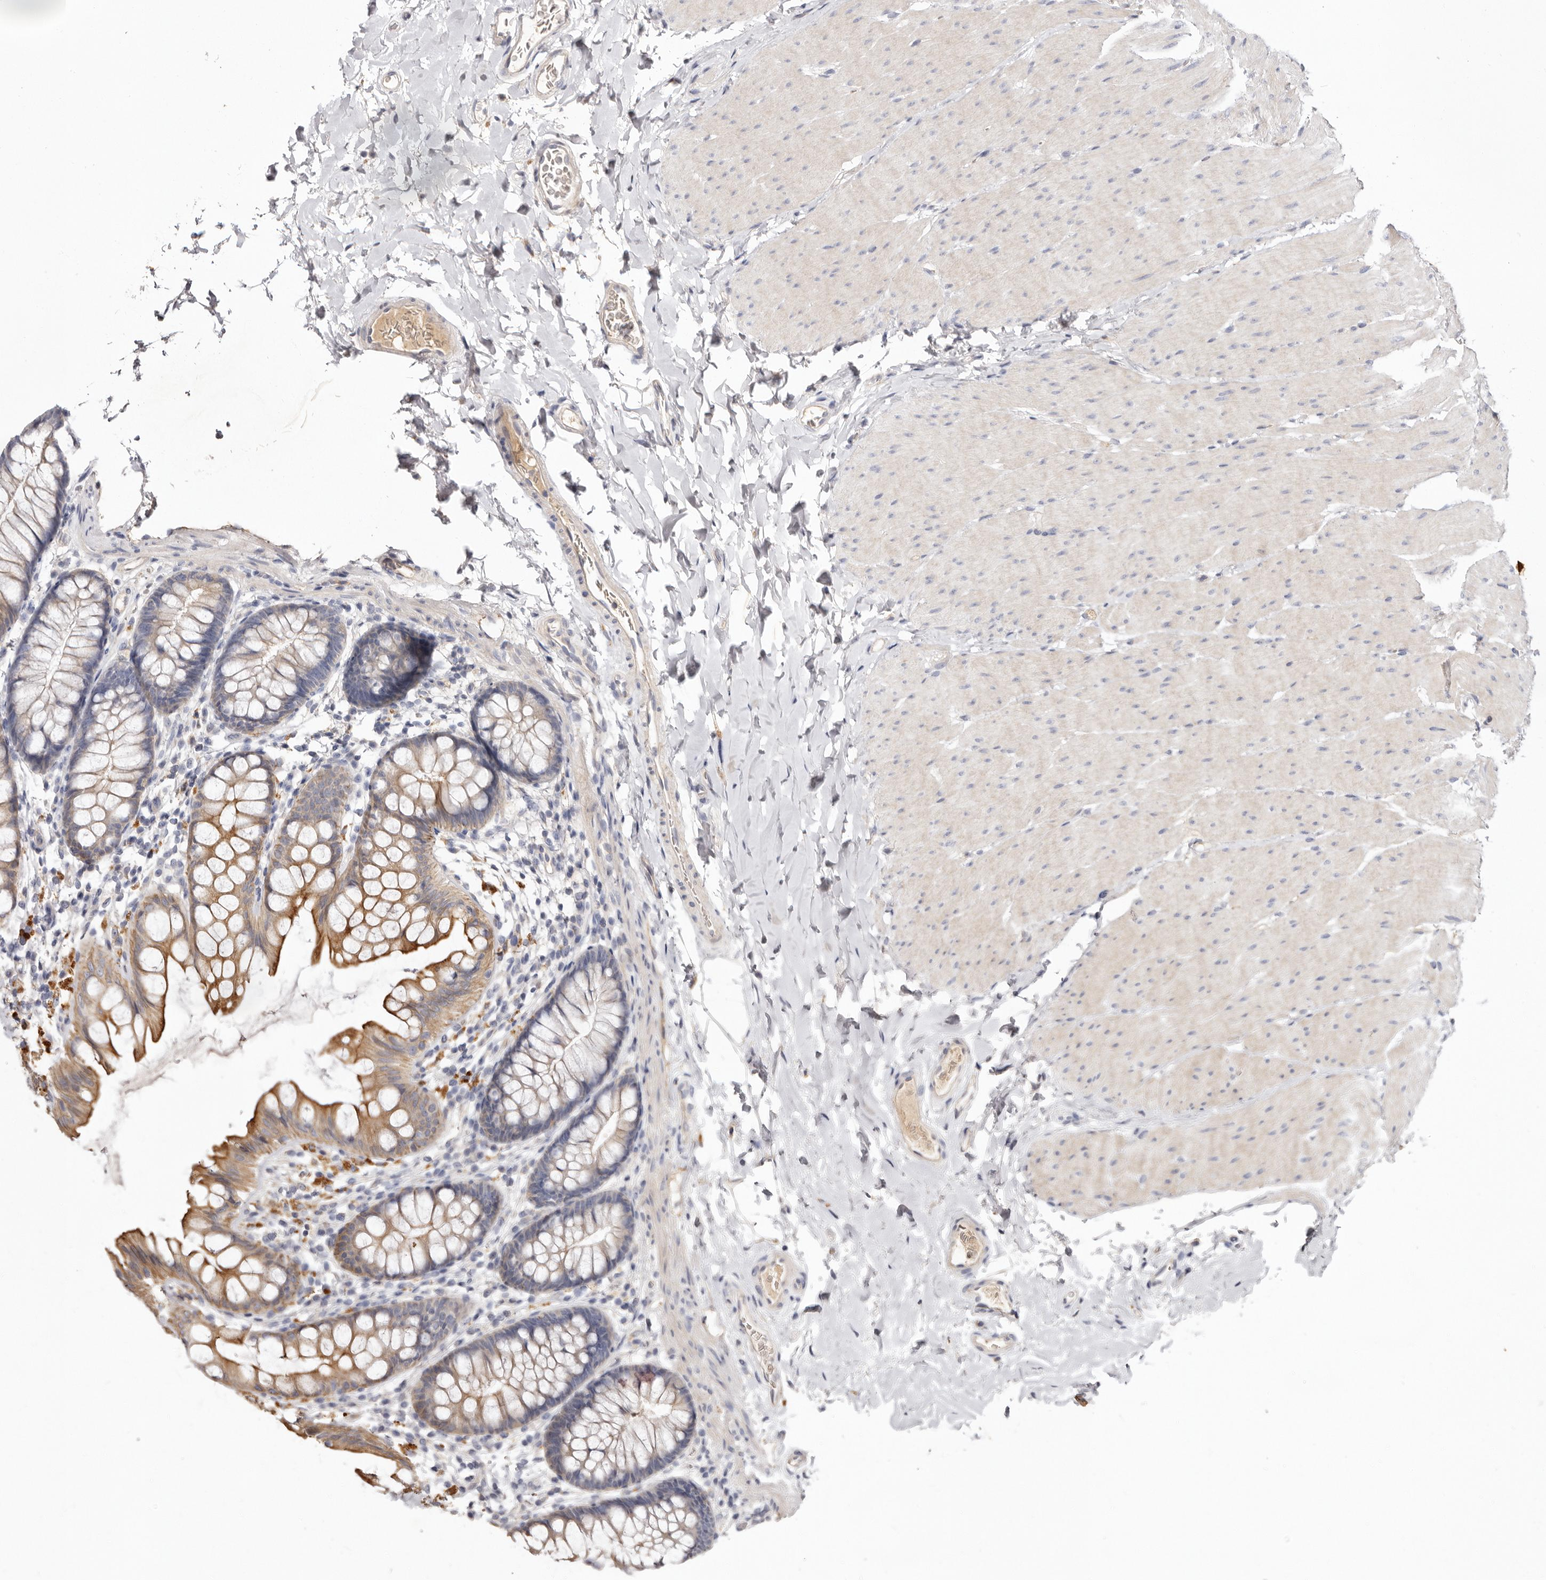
{"staining": {"intensity": "weak", "quantity": ">75%", "location": "cytoplasmic/membranous"}, "tissue": "colon", "cell_type": "Endothelial cells", "image_type": "normal", "snomed": [{"axis": "morphology", "description": "Normal tissue, NOS"}, {"axis": "topography", "description": "Colon"}], "caption": "IHC of unremarkable colon shows low levels of weak cytoplasmic/membranous expression in about >75% of endothelial cells. (DAB IHC, brown staining for protein, blue staining for nuclei).", "gene": "STK16", "patient": {"sex": "female", "age": 62}}